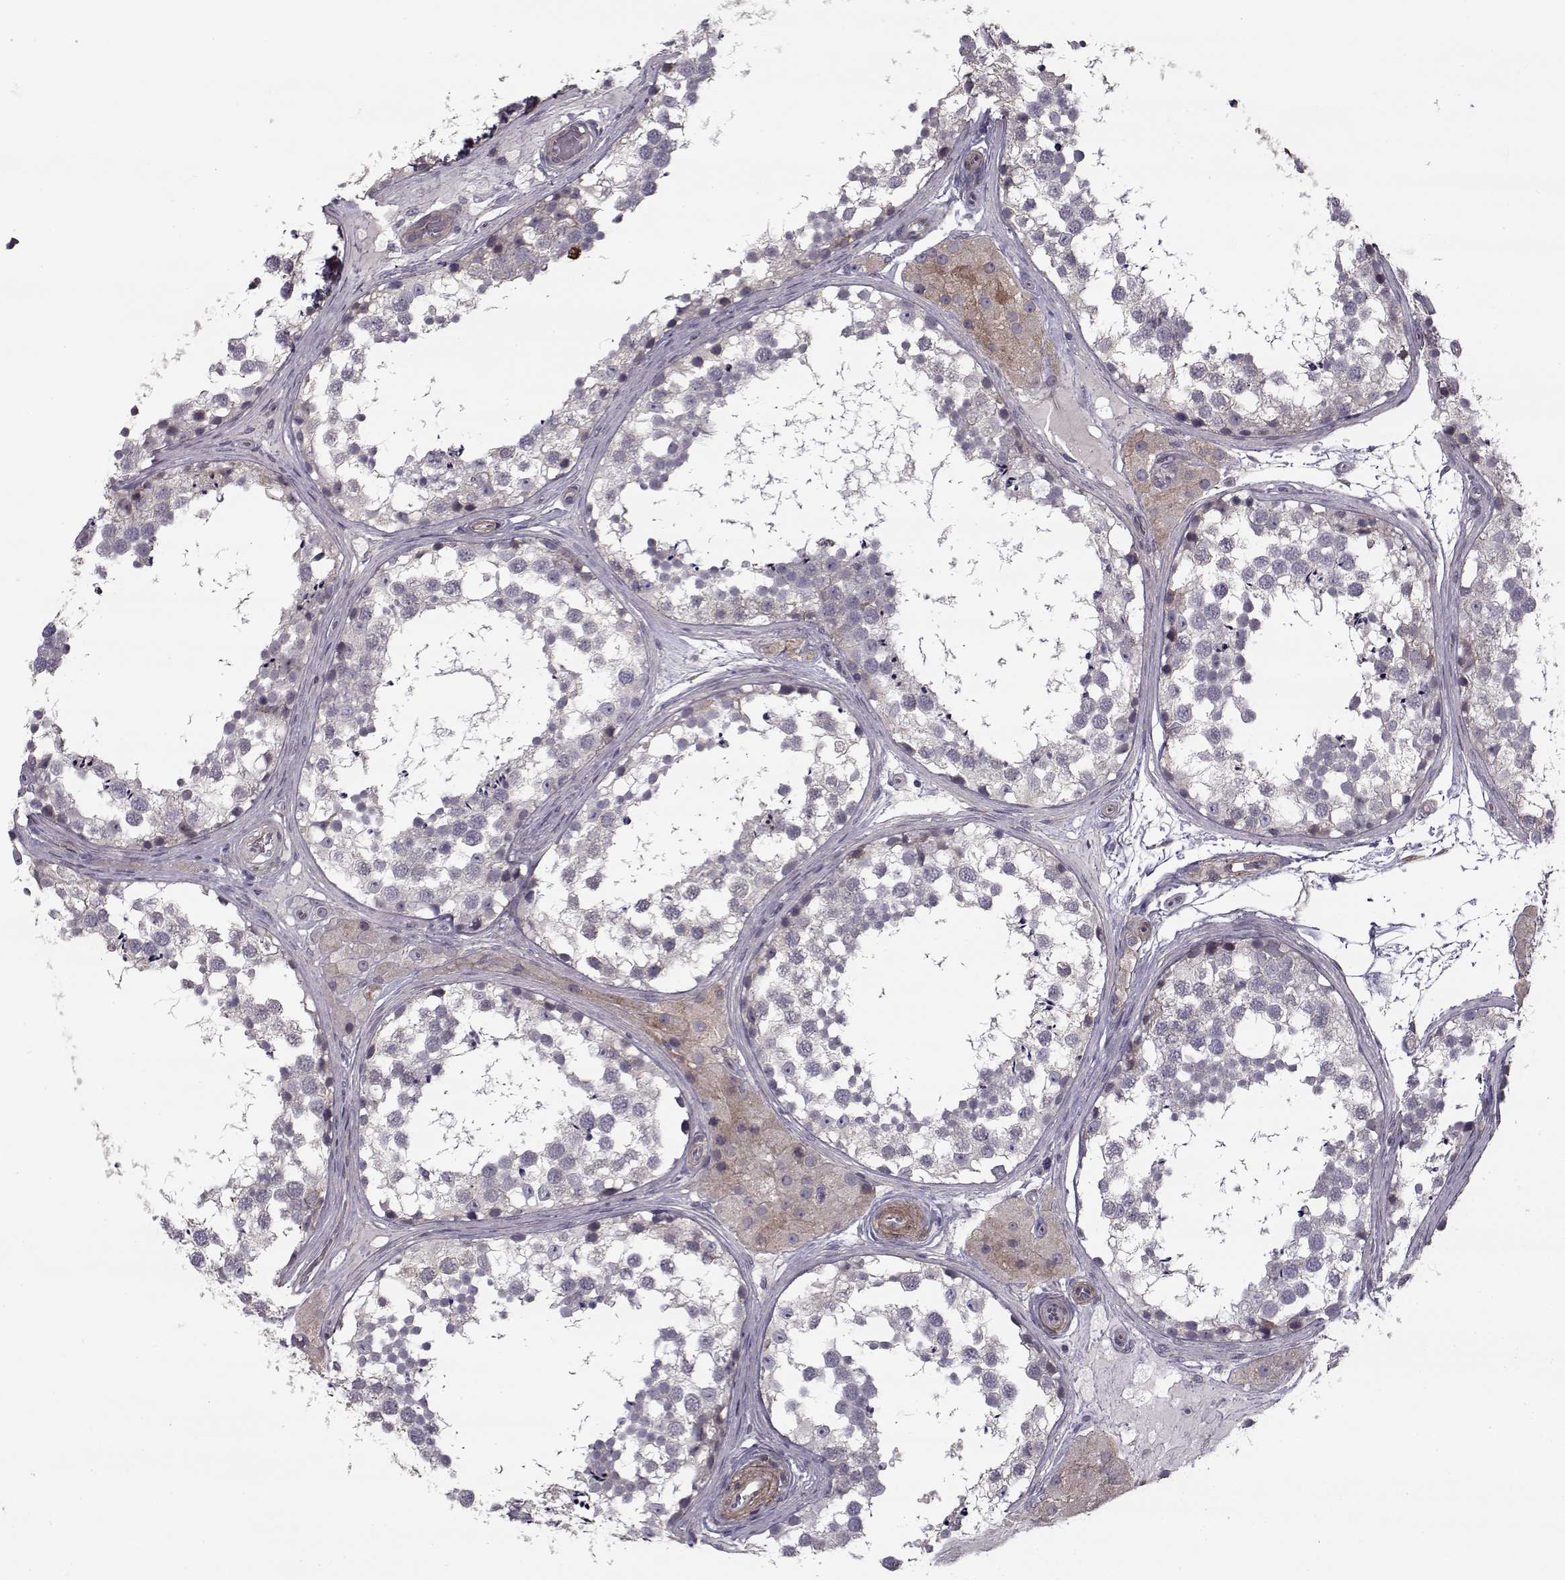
{"staining": {"intensity": "weak", "quantity": "<25%", "location": "cytoplasmic/membranous"}, "tissue": "testis", "cell_type": "Cells in seminiferous ducts", "image_type": "normal", "snomed": [{"axis": "morphology", "description": "Normal tissue, NOS"}, {"axis": "morphology", "description": "Seminoma, NOS"}, {"axis": "topography", "description": "Testis"}], "caption": "IHC of benign human testis reveals no expression in cells in seminiferous ducts. Brightfield microscopy of immunohistochemistry stained with DAB (3,3'-diaminobenzidine) (brown) and hematoxylin (blue), captured at high magnification.", "gene": "LAMB2", "patient": {"sex": "male", "age": 65}}